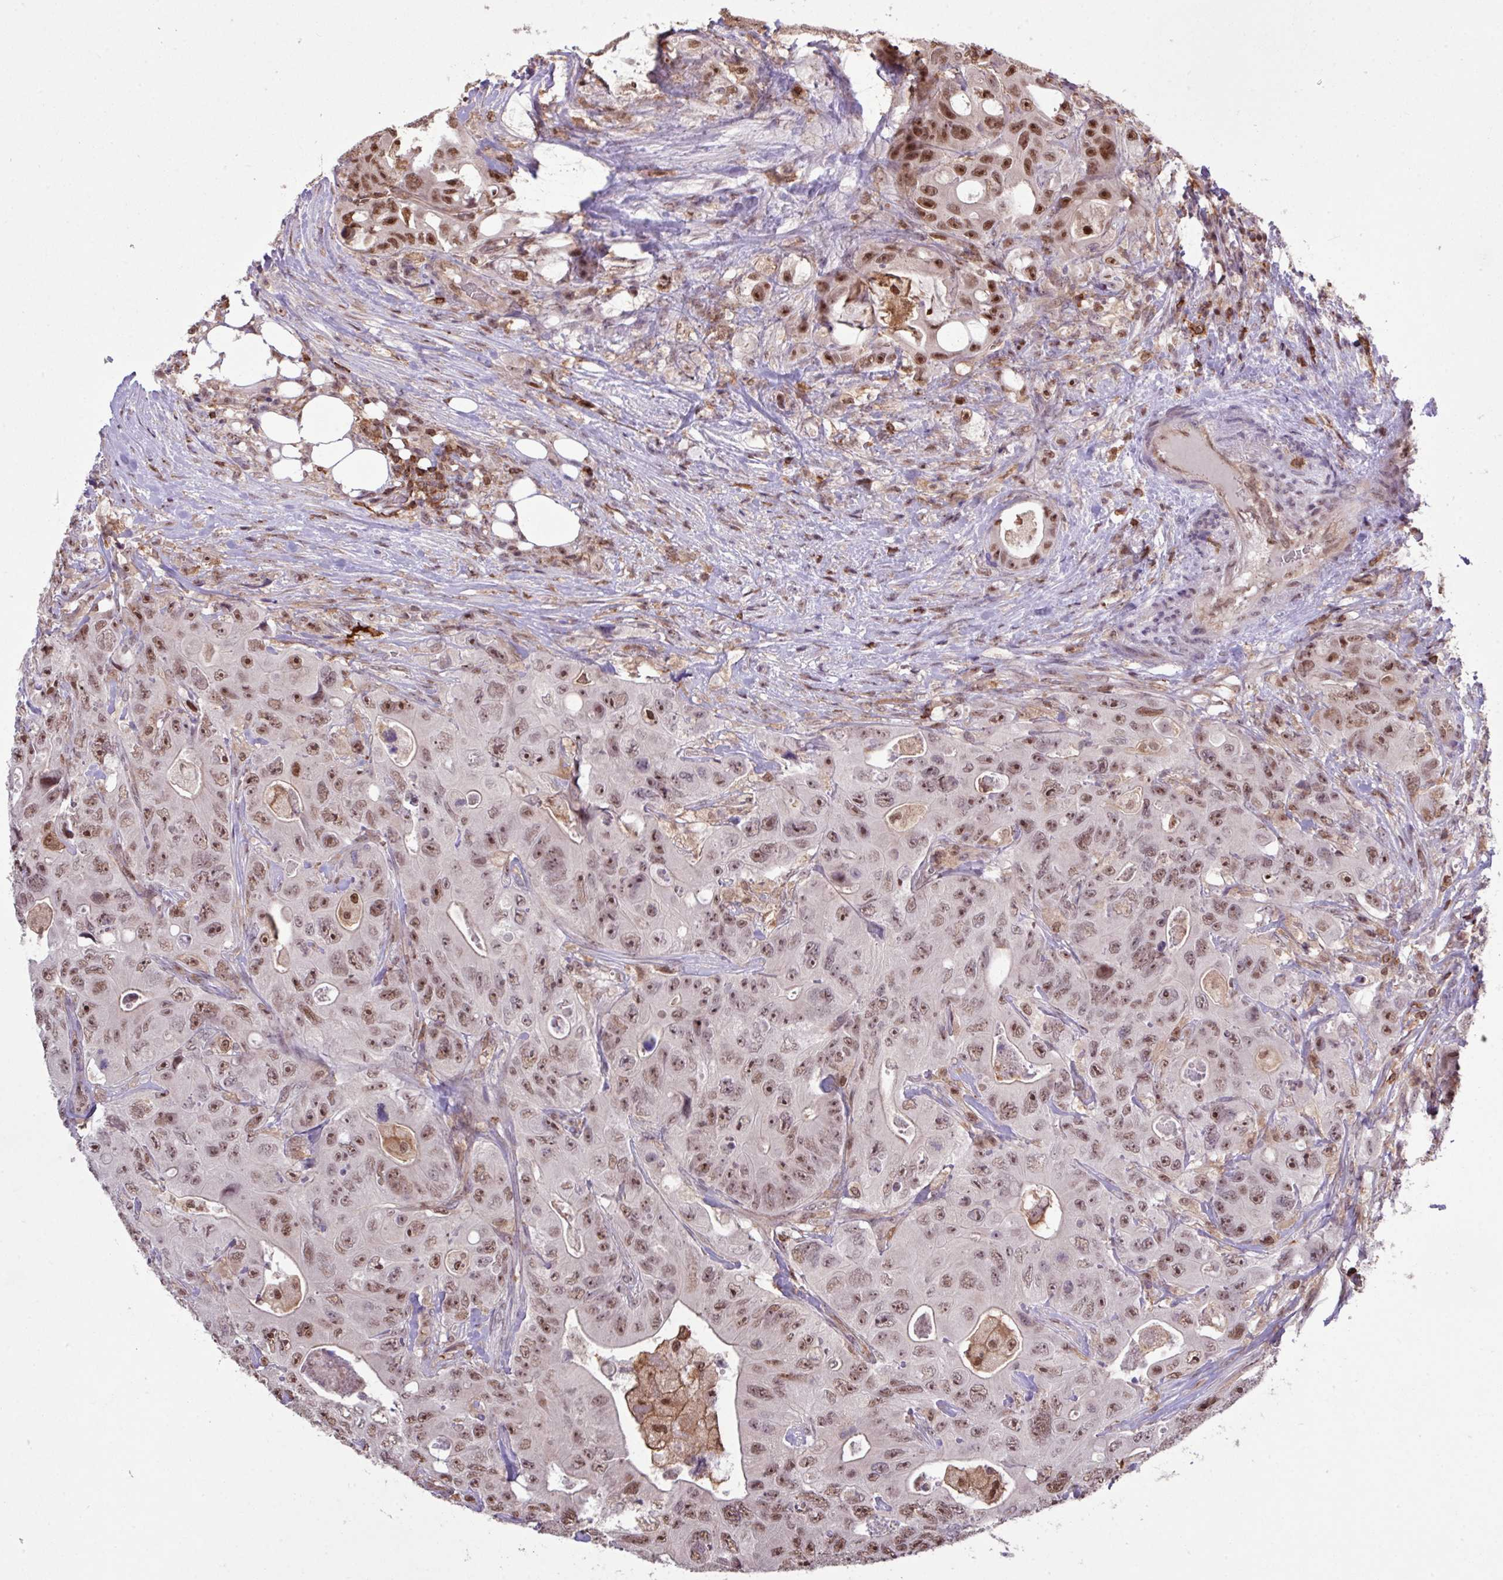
{"staining": {"intensity": "moderate", "quantity": ">75%", "location": "nuclear"}, "tissue": "colorectal cancer", "cell_type": "Tumor cells", "image_type": "cancer", "snomed": [{"axis": "morphology", "description": "Adenocarcinoma, NOS"}, {"axis": "topography", "description": "Colon"}], "caption": "This is an image of immunohistochemistry (IHC) staining of colorectal cancer (adenocarcinoma), which shows moderate positivity in the nuclear of tumor cells.", "gene": "GON7", "patient": {"sex": "female", "age": 46}}